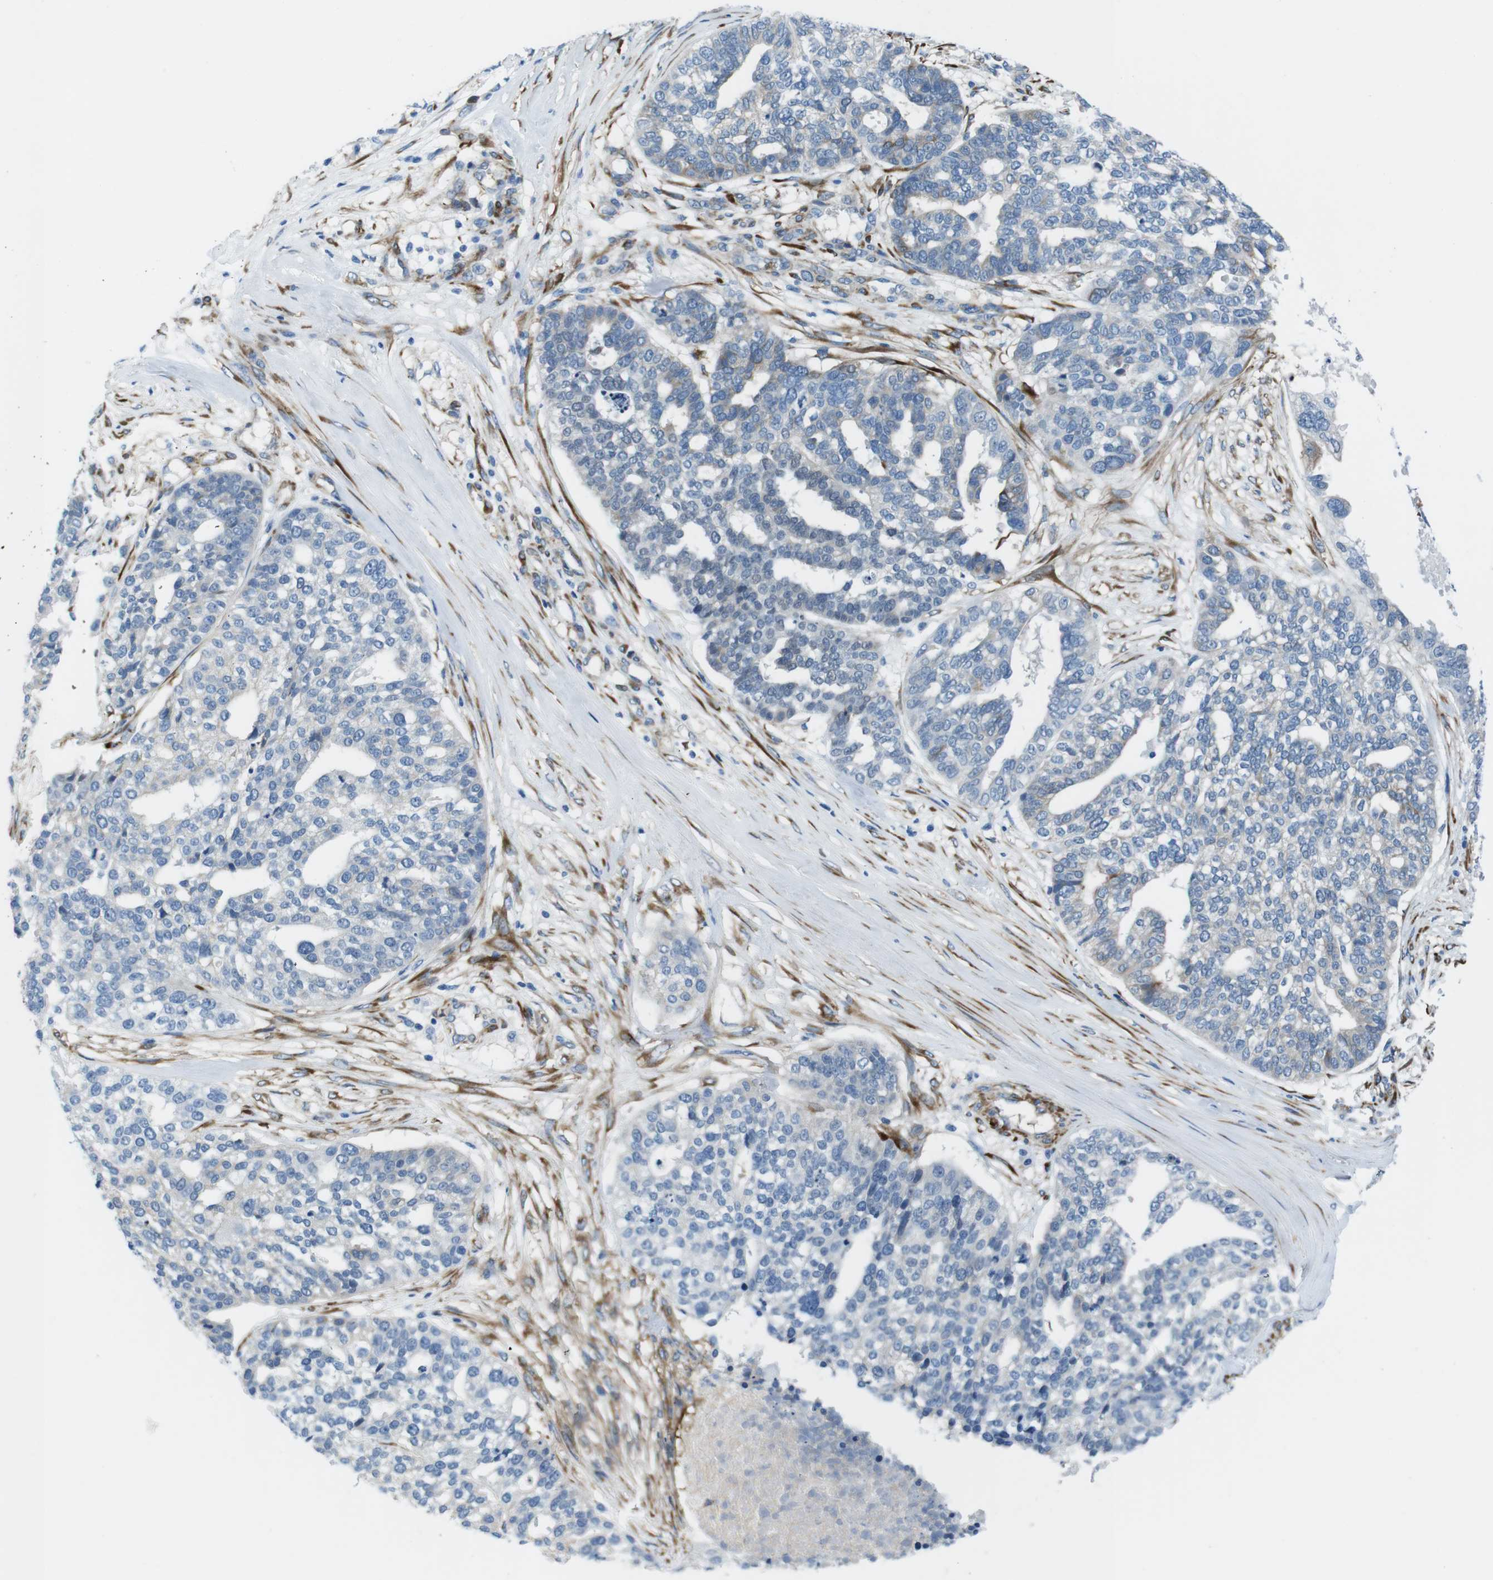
{"staining": {"intensity": "negative", "quantity": "none", "location": "none"}, "tissue": "ovarian cancer", "cell_type": "Tumor cells", "image_type": "cancer", "snomed": [{"axis": "morphology", "description": "Cystadenocarcinoma, serous, NOS"}, {"axis": "topography", "description": "Ovary"}], "caption": "DAB immunohistochemical staining of ovarian cancer demonstrates no significant positivity in tumor cells.", "gene": "EMP2", "patient": {"sex": "female", "age": 59}}